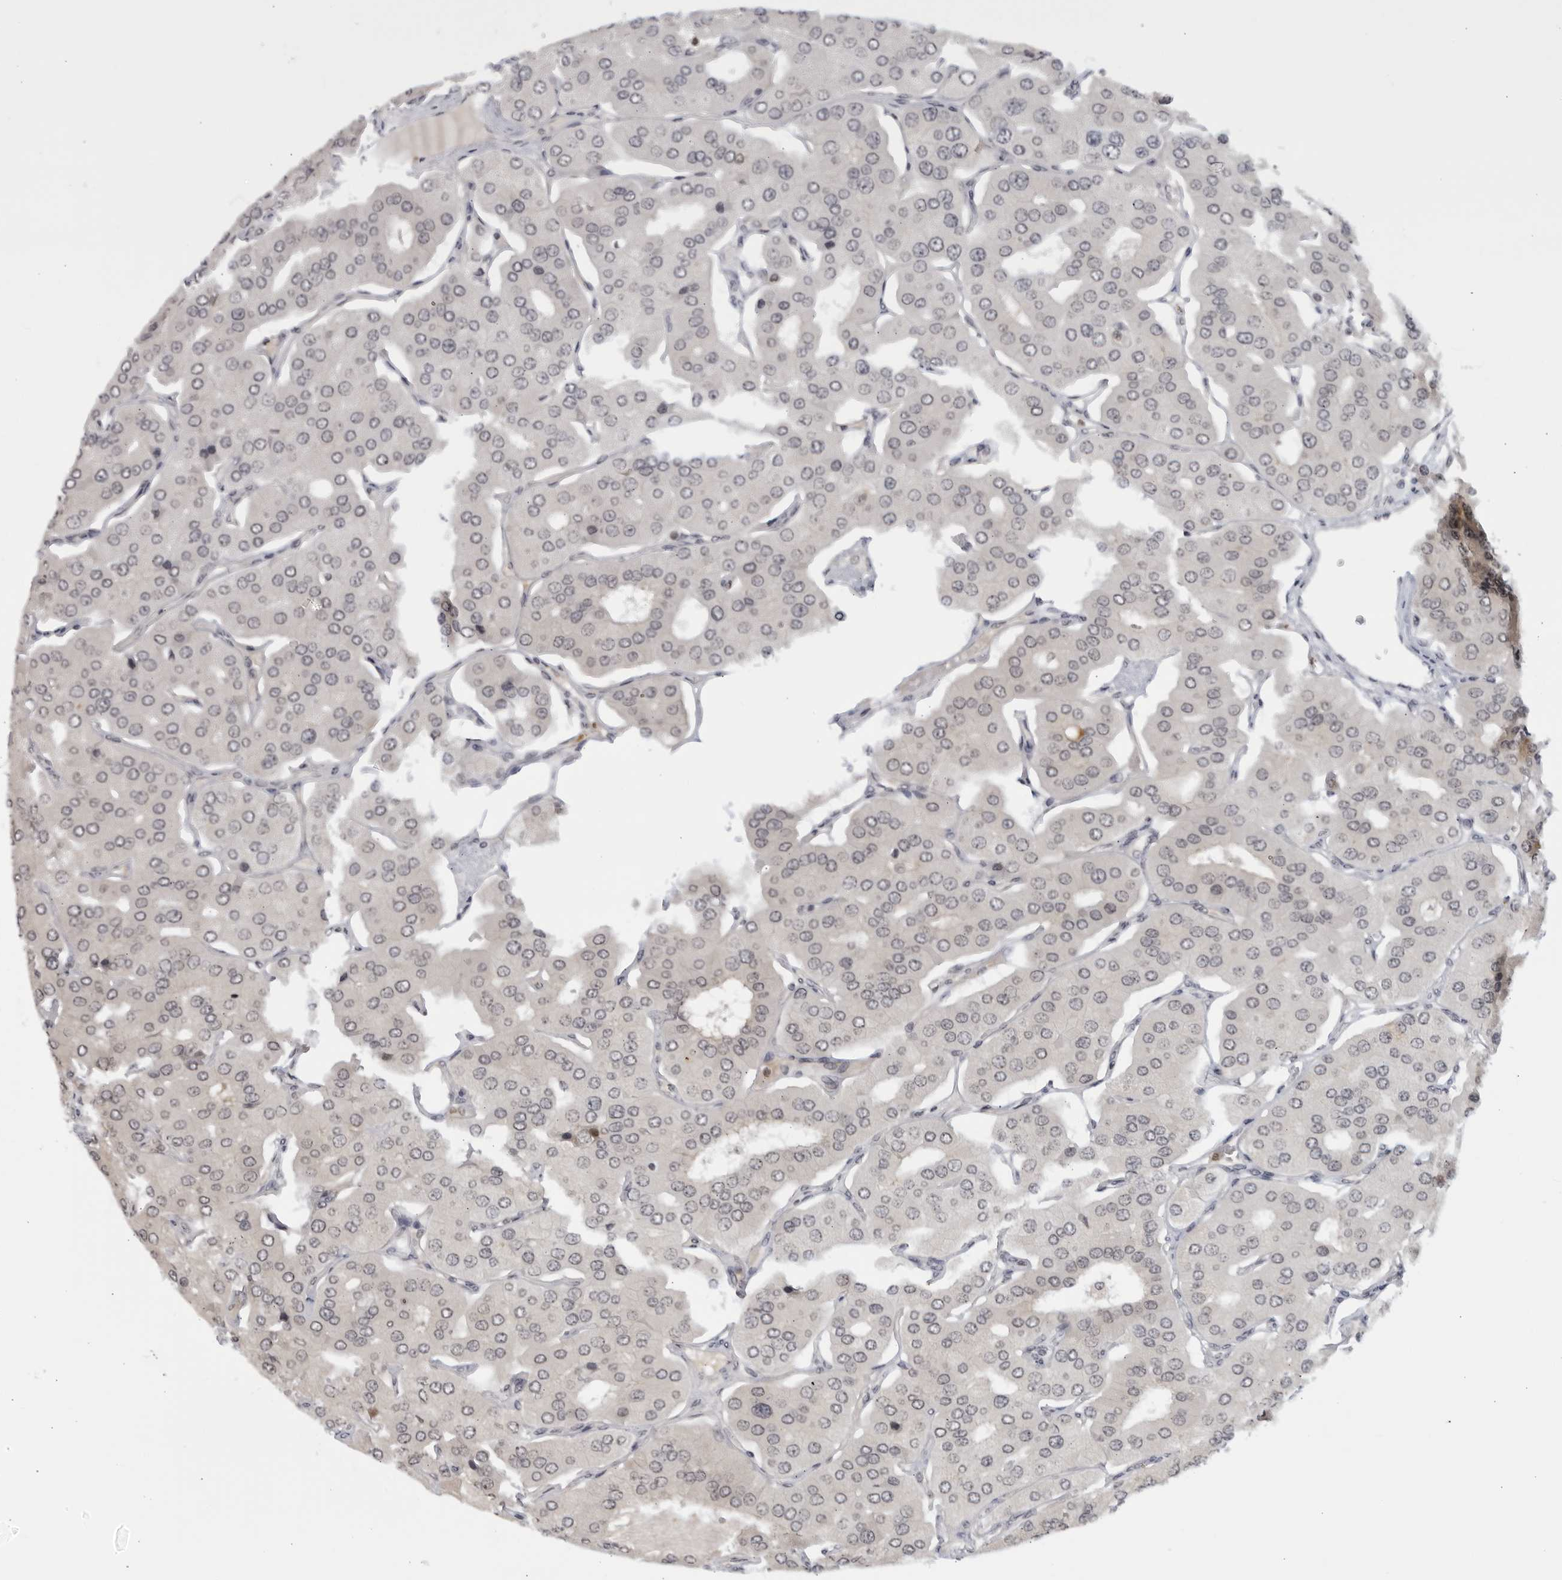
{"staining": {"intensity": "moderate", "quantity": "25%-75%", "location": "cytoplasmic/membranous,nuclear"}, "tissue": "parathyroid gland", "cell_type": "Glandular cells", "image_type": "normal", "snomed": [{"axis": "morphology", "description": "Normal tissue, NOS"}, {"axis": "morphology", "description": "Adenoma, NOS"}, {"axis": "topography", "description": "Parathyroid gland"}], "caption": "Immunohistochemistry (IHC) of benign parathyroid gland displays medium levels of moderate cytoplasmic/membranous,nuclear staining in about 25%-75% of glandular cells.", "gene": "RAB11FIP3", "patient": {"sex": "female", "age": 86}}